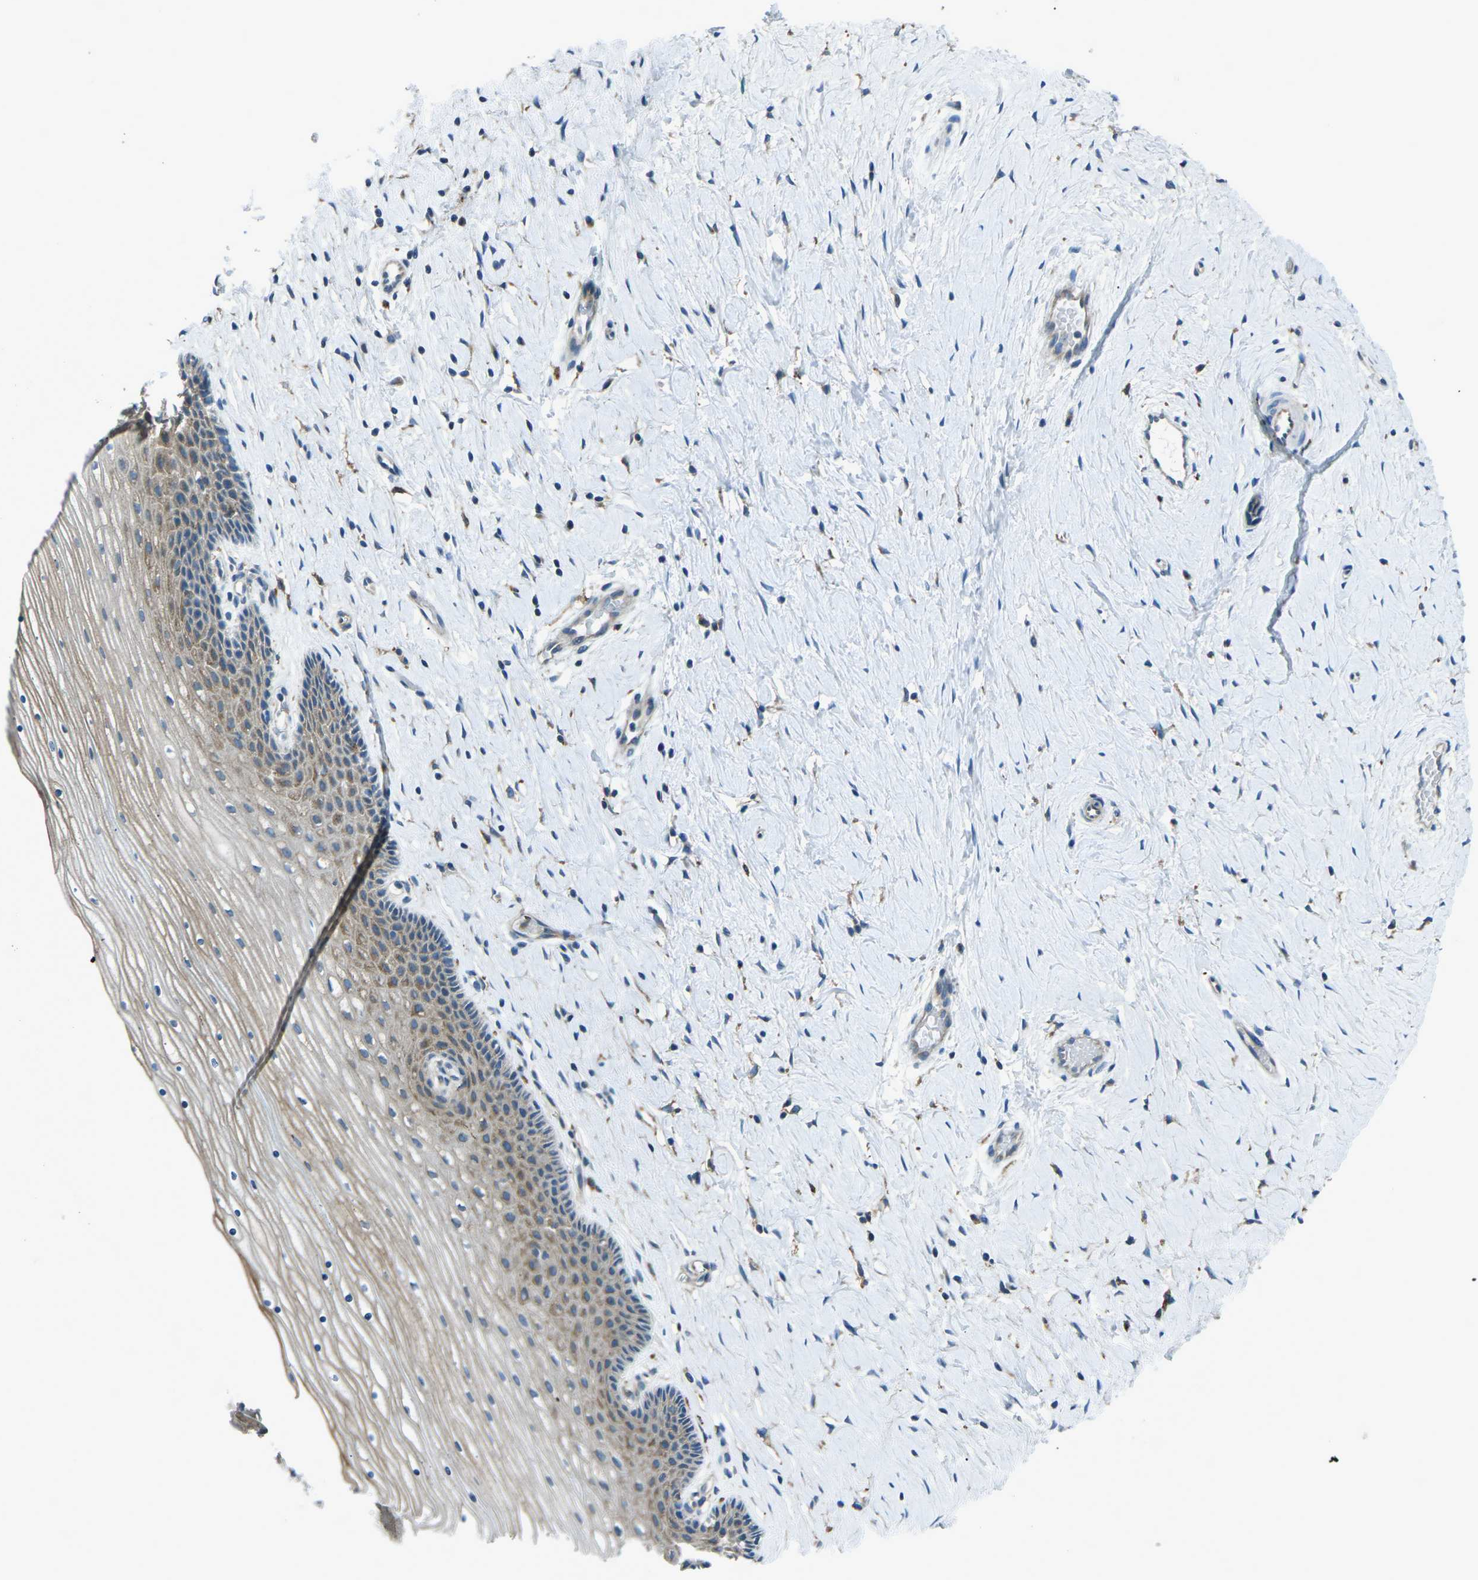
{"staining": {"intensity": "moderate", "quantity": ">75%", "location": "cytoplasmic/membranous"}, "tissue": "cervix", "cell_type": "Glandular cells", "image_type": "normal", "snomed": [{"axis": "morphology", "description": "Normal tissue, NOS"}, {"axis": "topography", "description": "Cervix"}], "caption": "Protein analysis of unremarkable cervix displays moderate cytoplasmic/membranous staining in about >75% of glandular cells.", "gene": "CDK17", "patient": {"sex": "female", "age": 39}}